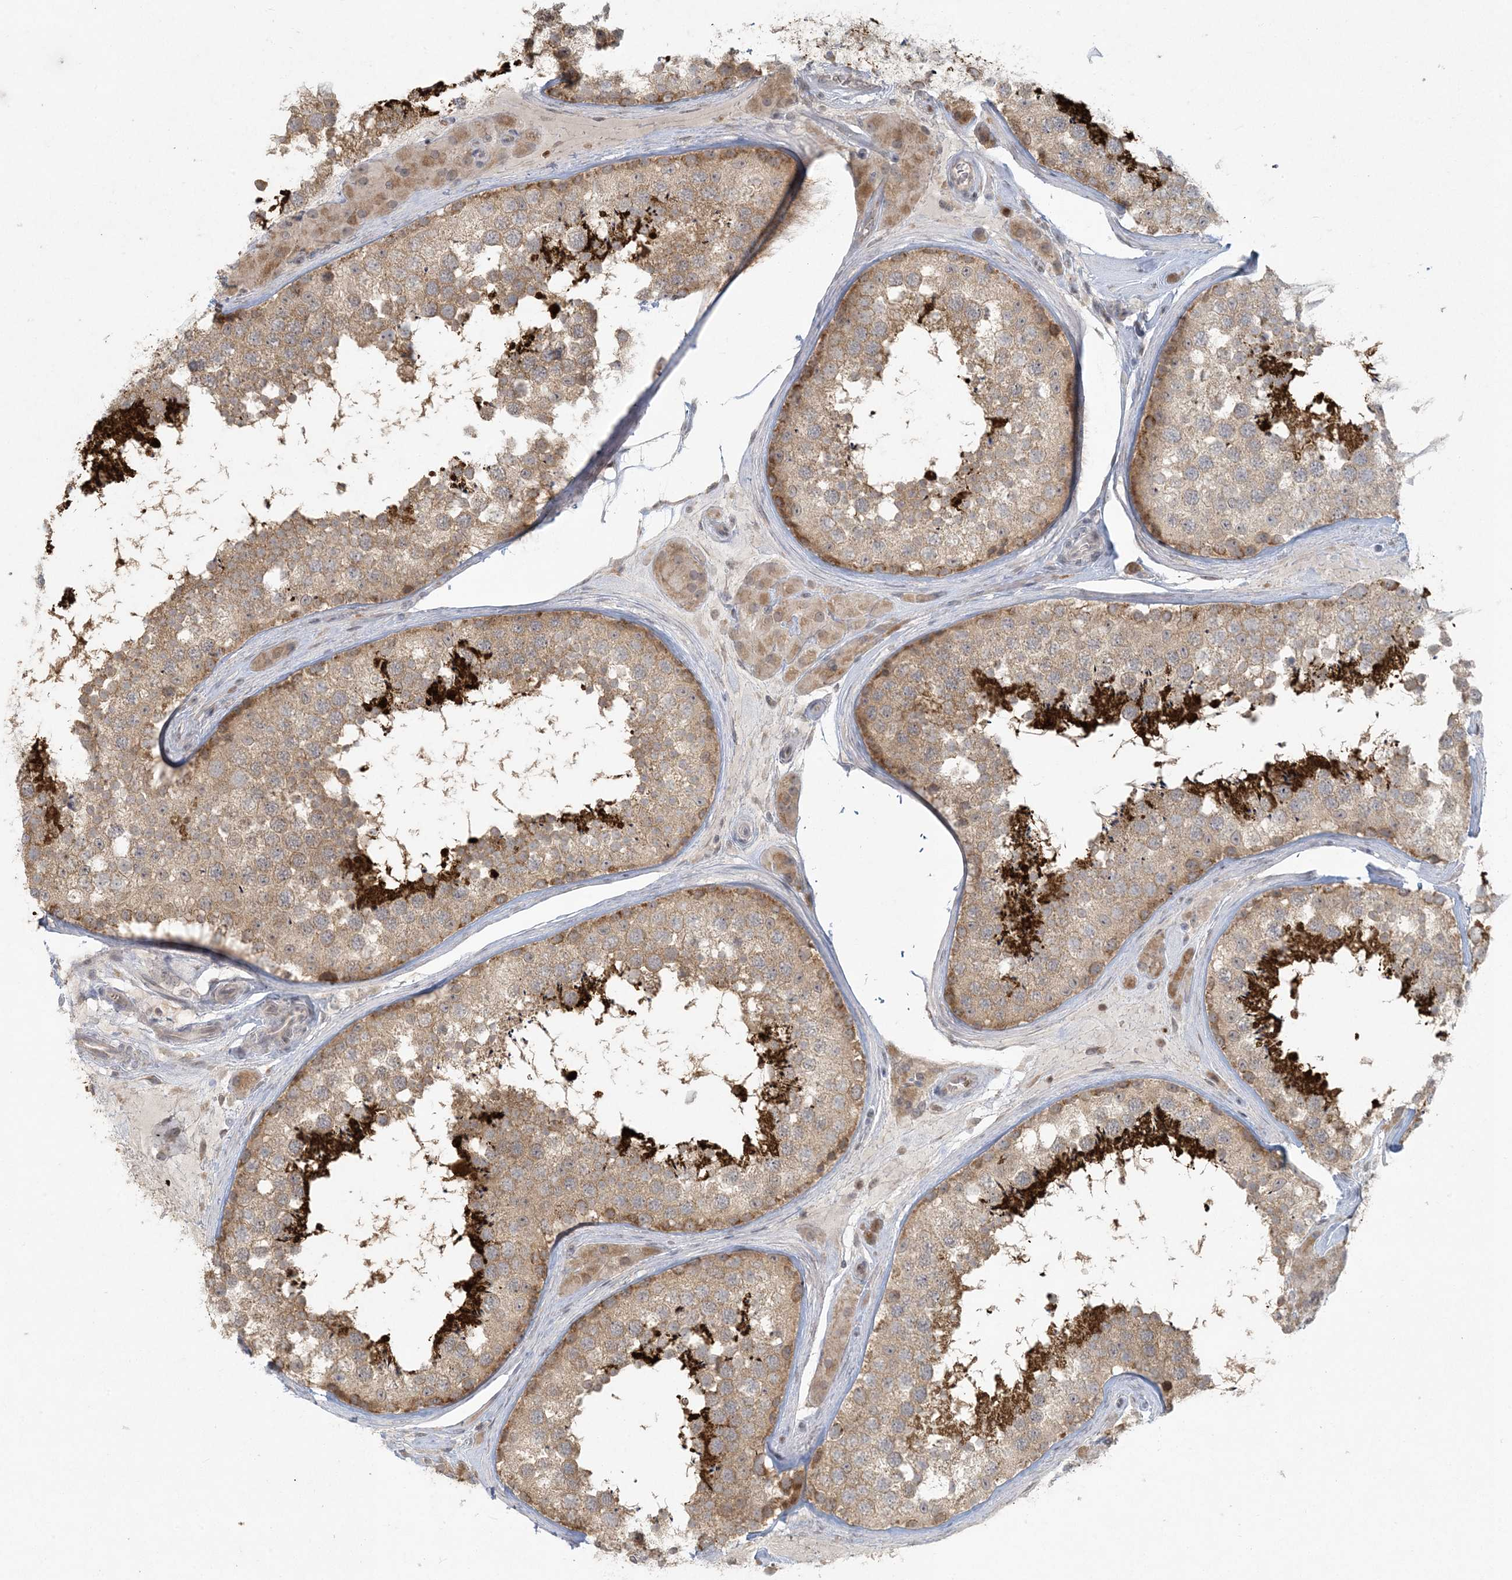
{"staining": {"intensity": "strong", "quantity": "25%-75%", "location": "cytoplasmic/membranous"}, "tissue": "testis", "cell_type": "Cells in seminiferous ducts", "image_type": "normal", "snomed": [{"axis": "morphology", "description": "Normal tissue, NOS"}, {"axis": "topography", "description": "Testis"}], "caption": "Immunohistochemistry micrograph of unremarkable testis: human testis stained using immunohistochemistry (IHC) reveals high levels of strong protein expression localized specifically in the cytoplasmic/membranous of cells in seminiferous ducts, appearing as a cytoplasmic/membranous brown color.", "gene": "CTDNEP1", "patient": {"sex": "male", "age": 46}}